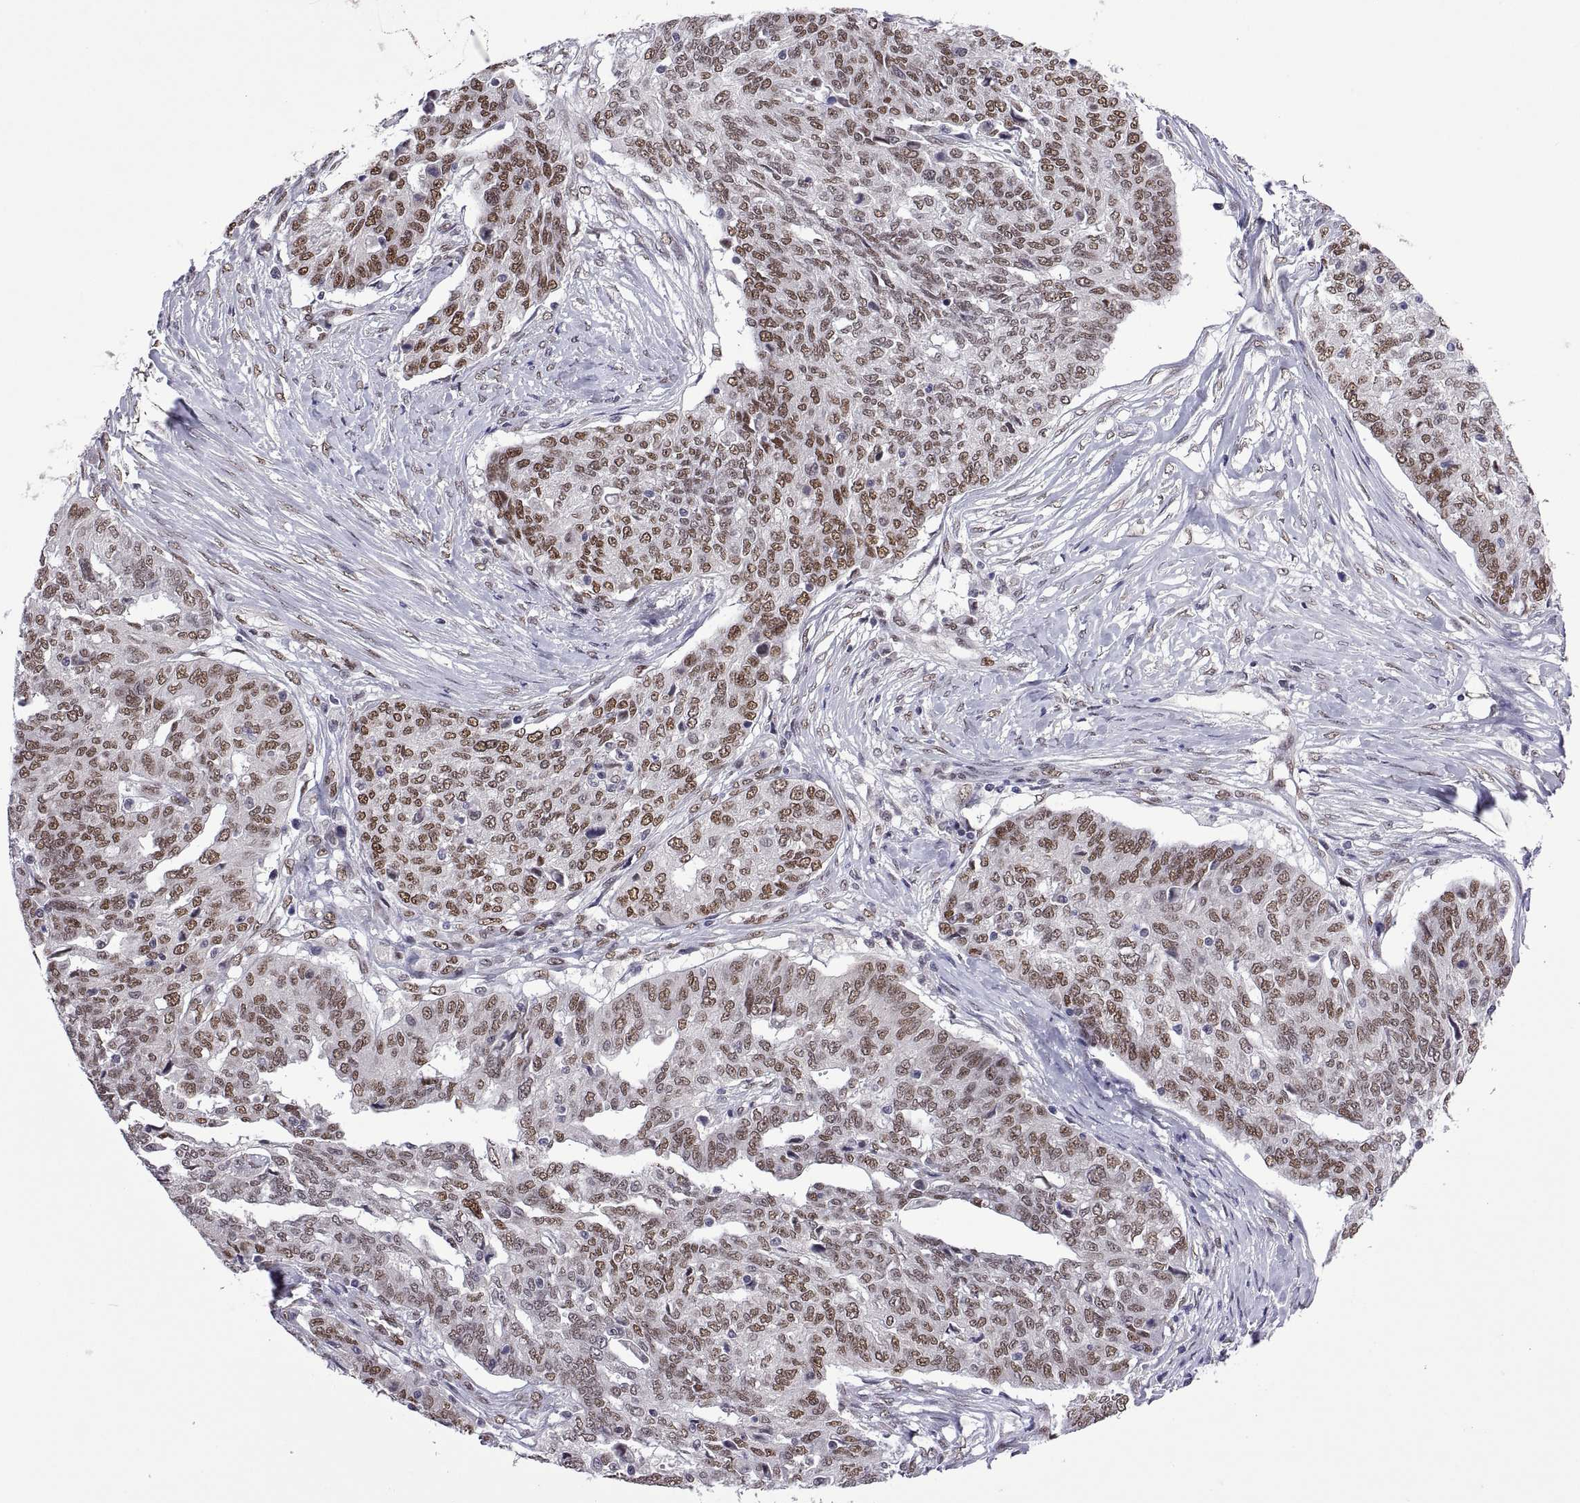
{"staining": {"intensity": "moderate", "quantity": ">75%", "location": "nuclear"}, "tissue": "ovarian cancer", "cell_type": "Tumor cells", "image_type": "cancer", "snomed": [{"axis": "morphology", "description": "Cystadenocarcinoma, serous, NOS"}, {"axis": "topography", "description": "Ovary"}], "caption": "Protein staining reveals moderate nuclear expression in about >75% of tumor cells in ovarian cancer (serous cystadenocarcinoma).", "gene": "NR4A1", "patient": {"sex": "female", "age": 67}}